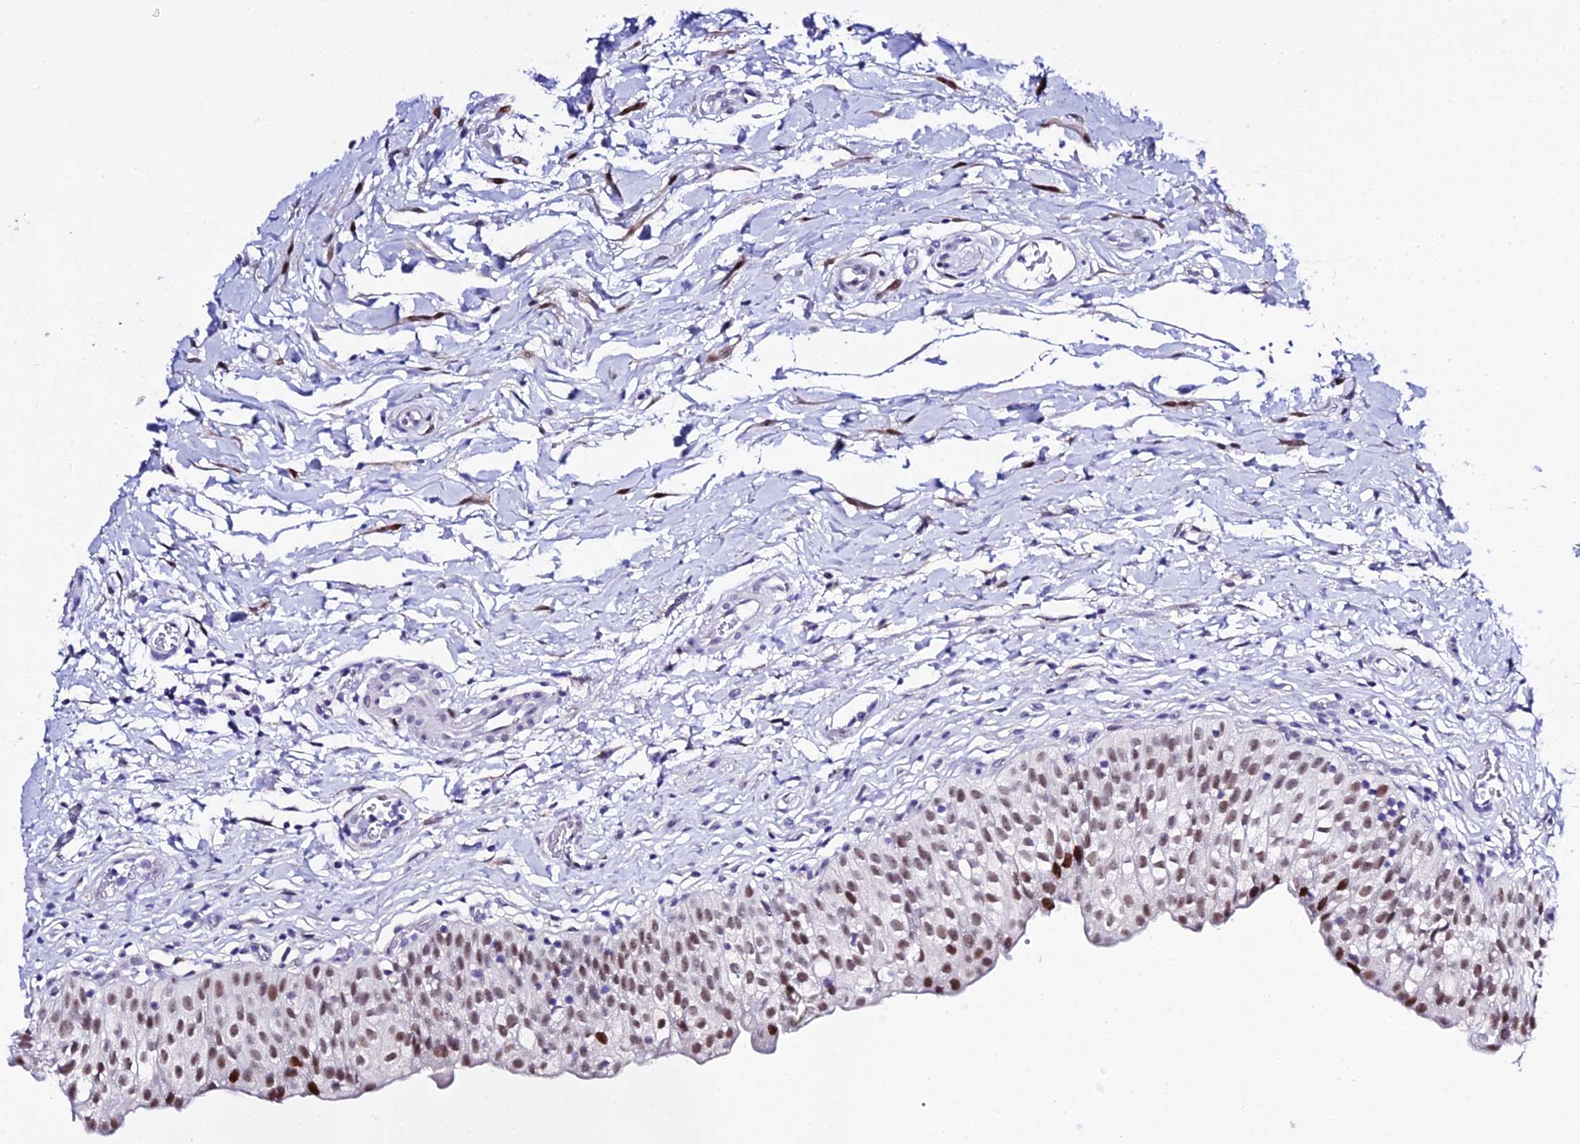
{"staining": {"intensity": "moderate", "quantity": ">75%", "location": "nuclear"}, "tissue": "urinary bladder", "cell_type": "Urothelial cells", "image_type": "normal", "snomed": [{"axis": "morphology", "description": "Normal tissue, NOS"}, {"axis": "topography", "description": "Urinary bladder"}], "caption": "Immunohistochemical staining of normal human urinary bladder shows medium levels of moderate nuclear positivity in approximately >75% of urothelial cells. (DAB IHC, brown staining for protein, blue staining for nuclei).", "gene": "POFUT2", "patient": {"sex": "male", "age": 55}}